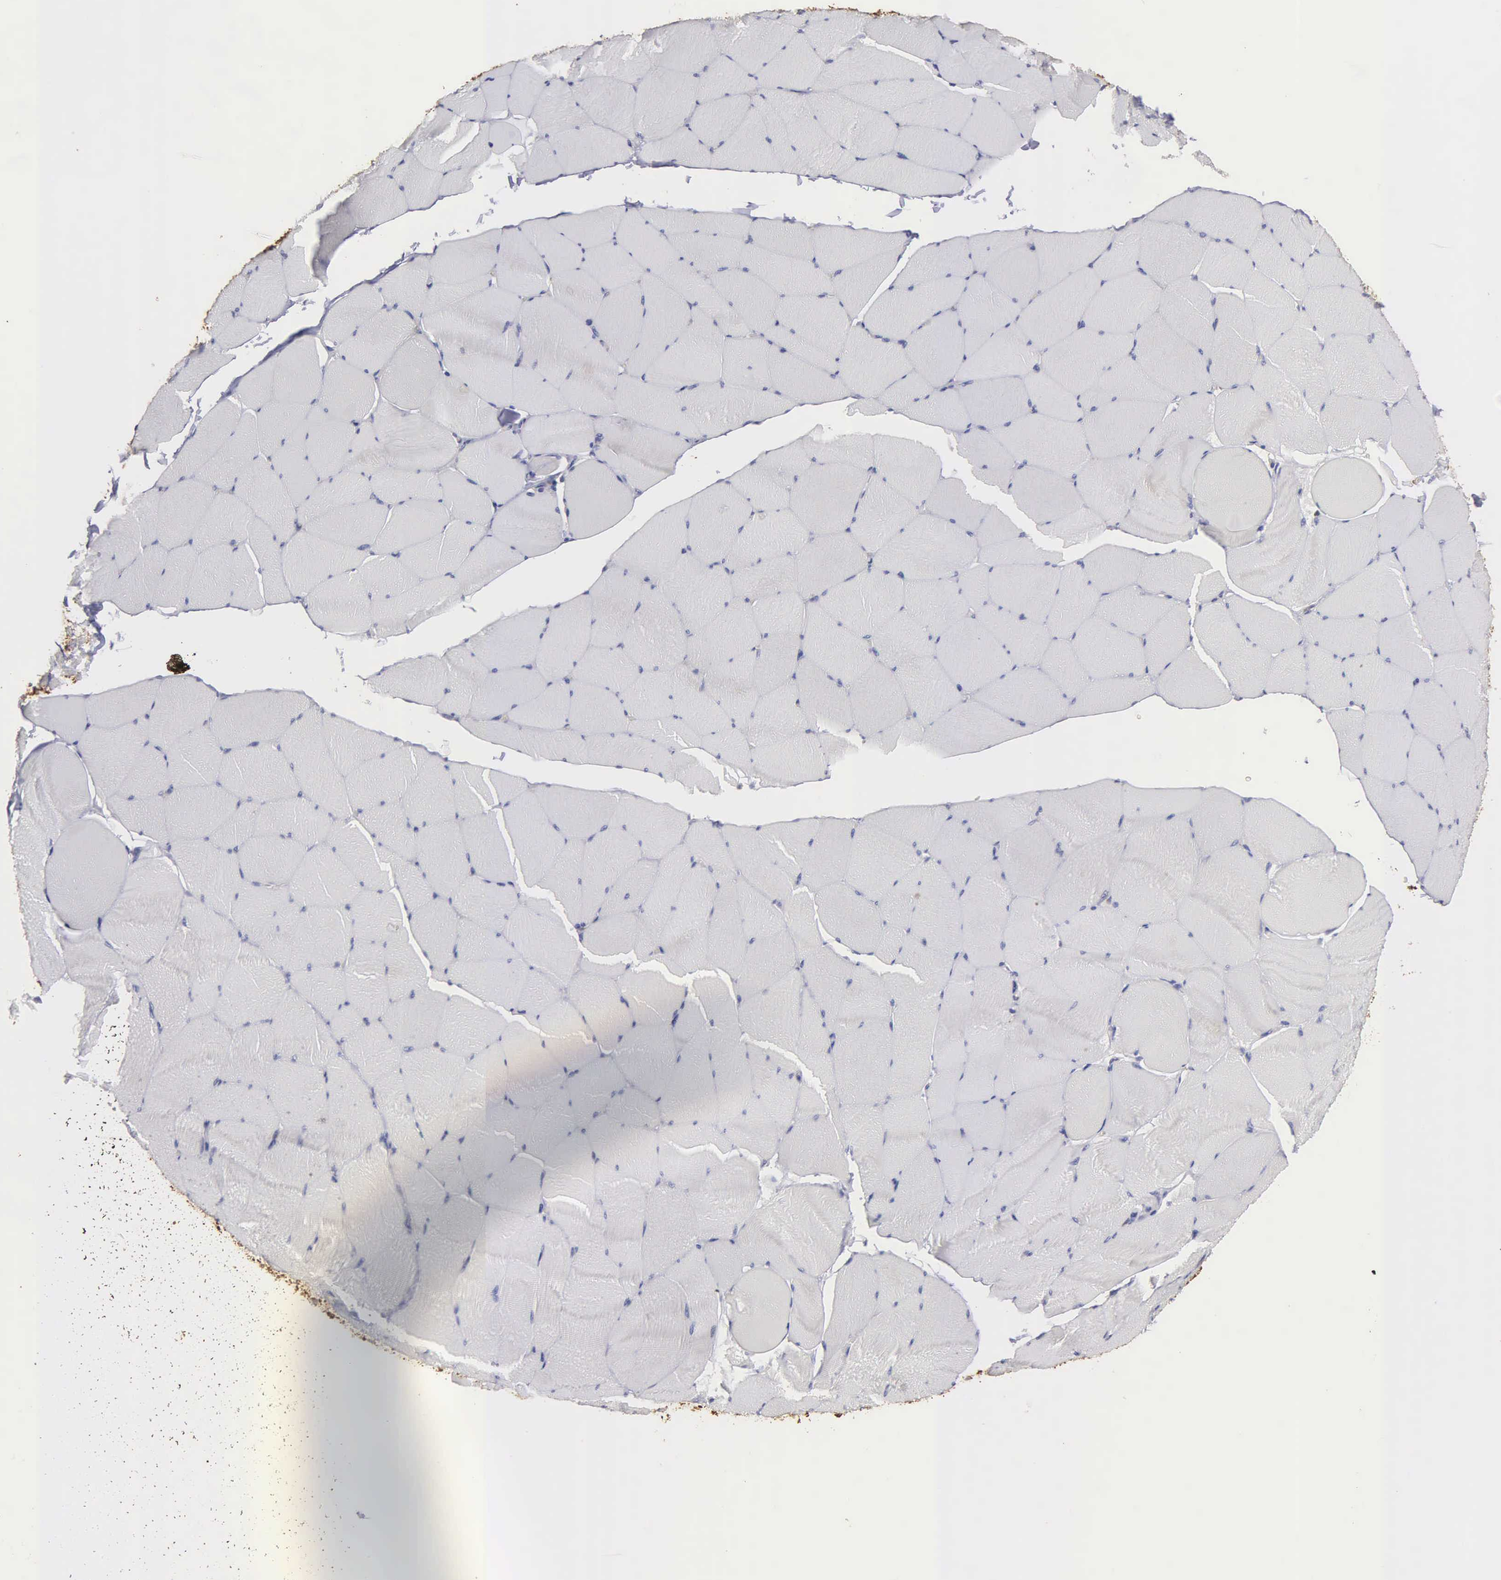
{"staining": {"intensity": "negative", "quantity": "none", "location": "none"}, "tissue": "skeletal muscle", "cell_type": "Myocytes", "image_type": "normal", "snomed": [{"axis": "morphology", "description": "Normal tissue, NOS"}, {"axis": "topography", "description": "Skeletal muscle"}, {"axis": "topography", "description": "Salivary gland"}], "caption": "Immunohistochemistry (IHC) histopathology image of unremarkable human skeletal muscle stained for a protein (brown), which shows no staining in myocytes.", "gene": "LIN52", "patient": {"sex": "male", "age": 62}}